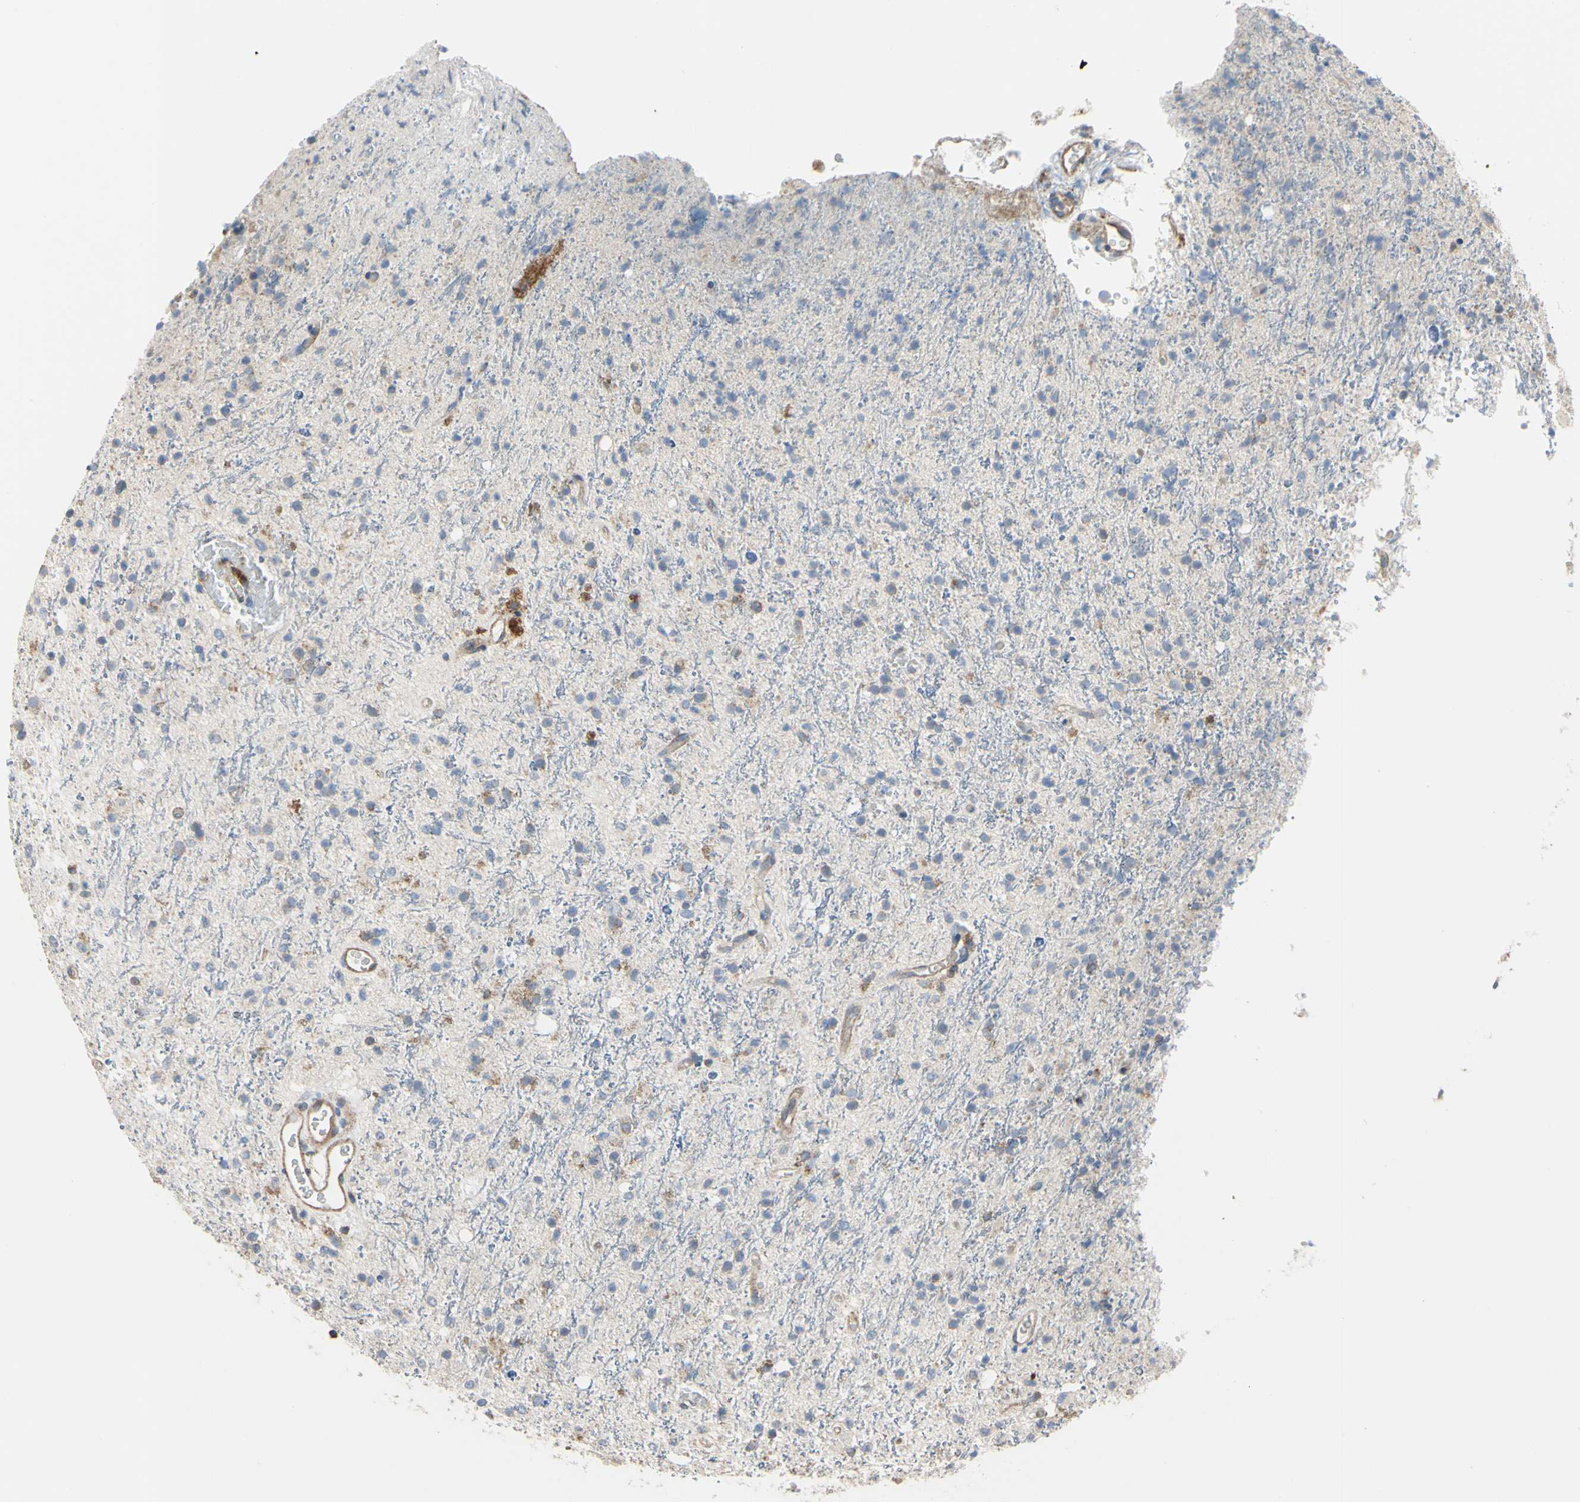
{"staining": {"intensity": "negative", "quantity": "none", "location": "none"}, "tissue": "glioma", "cell_type": "Tumor cells", "image_type": "cancer", "snomed": [{"axis": "morphology", "description": "Glioma, malignant, High grade"}, {"axis": "topography", "description": "Brain"}], "caption": "Immunohistochemistry (IHC) histopathology image of glioma stained for a protein (brown), which exhibits no expression in tumor cells.", "gene": "BECN1", "patient": {"sex": "male", "age": 47}}